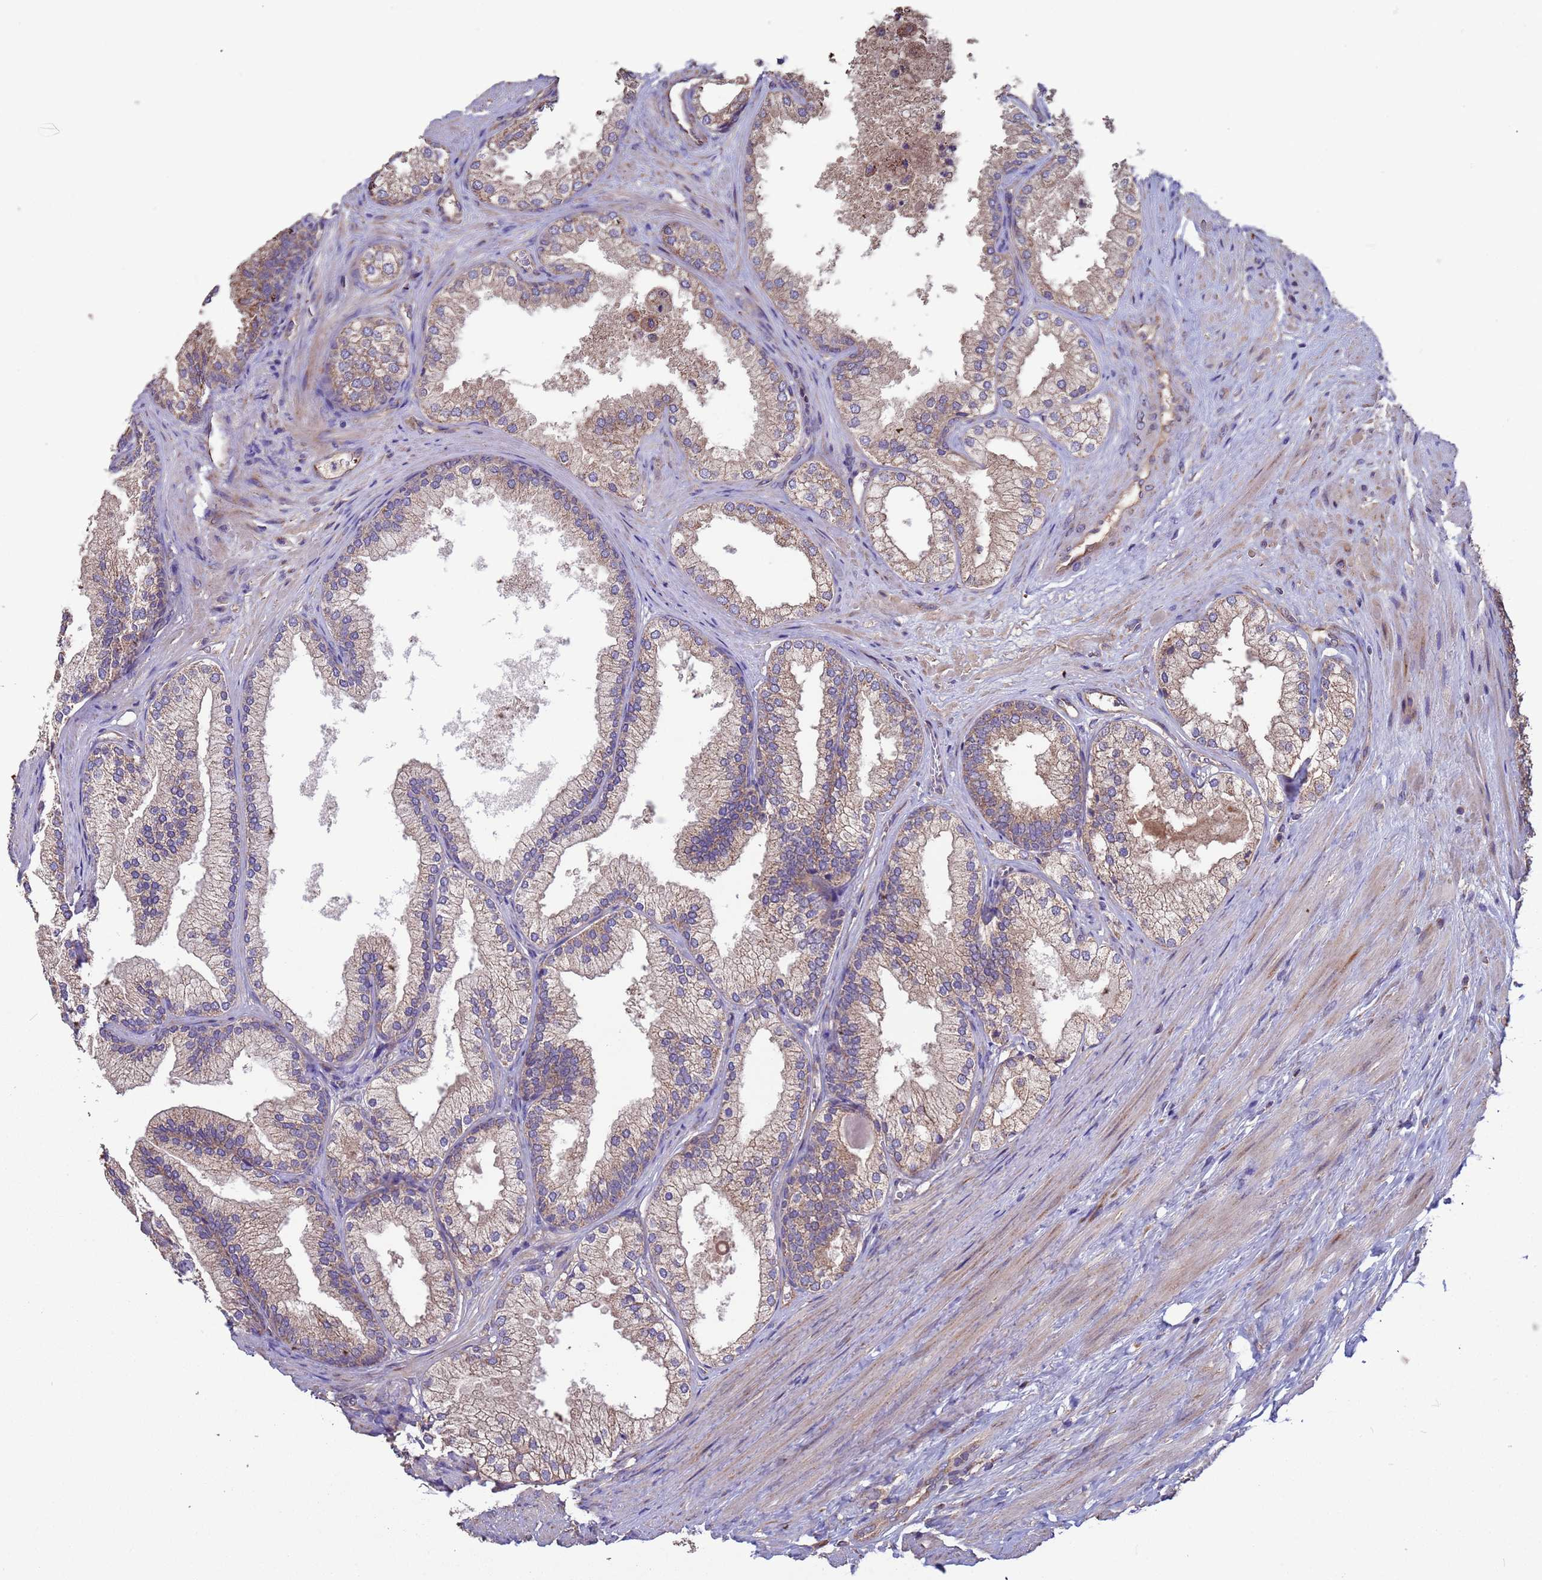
{"staining": {"intensity": "weak", "quantity": "25%-75%", "location": "cytoplasmic/membranous"}, "tissue": "prostate", "cell_type": "Glandular cells", "image_type": "normal", "snomed": [{"axis": "morphology", "description": "Normal tissue, NOS"}, {"axis": "topography", "description": "Prostate"}], "caption": "Immunohistochemical staining of unremarkable prostate shows weak cytoplasmic/membranous protein staining in approximately 25%-75% of glandular cells.", "gene": "EEF1AKMT1", "patient": {"sex": "male", "age": 76}}